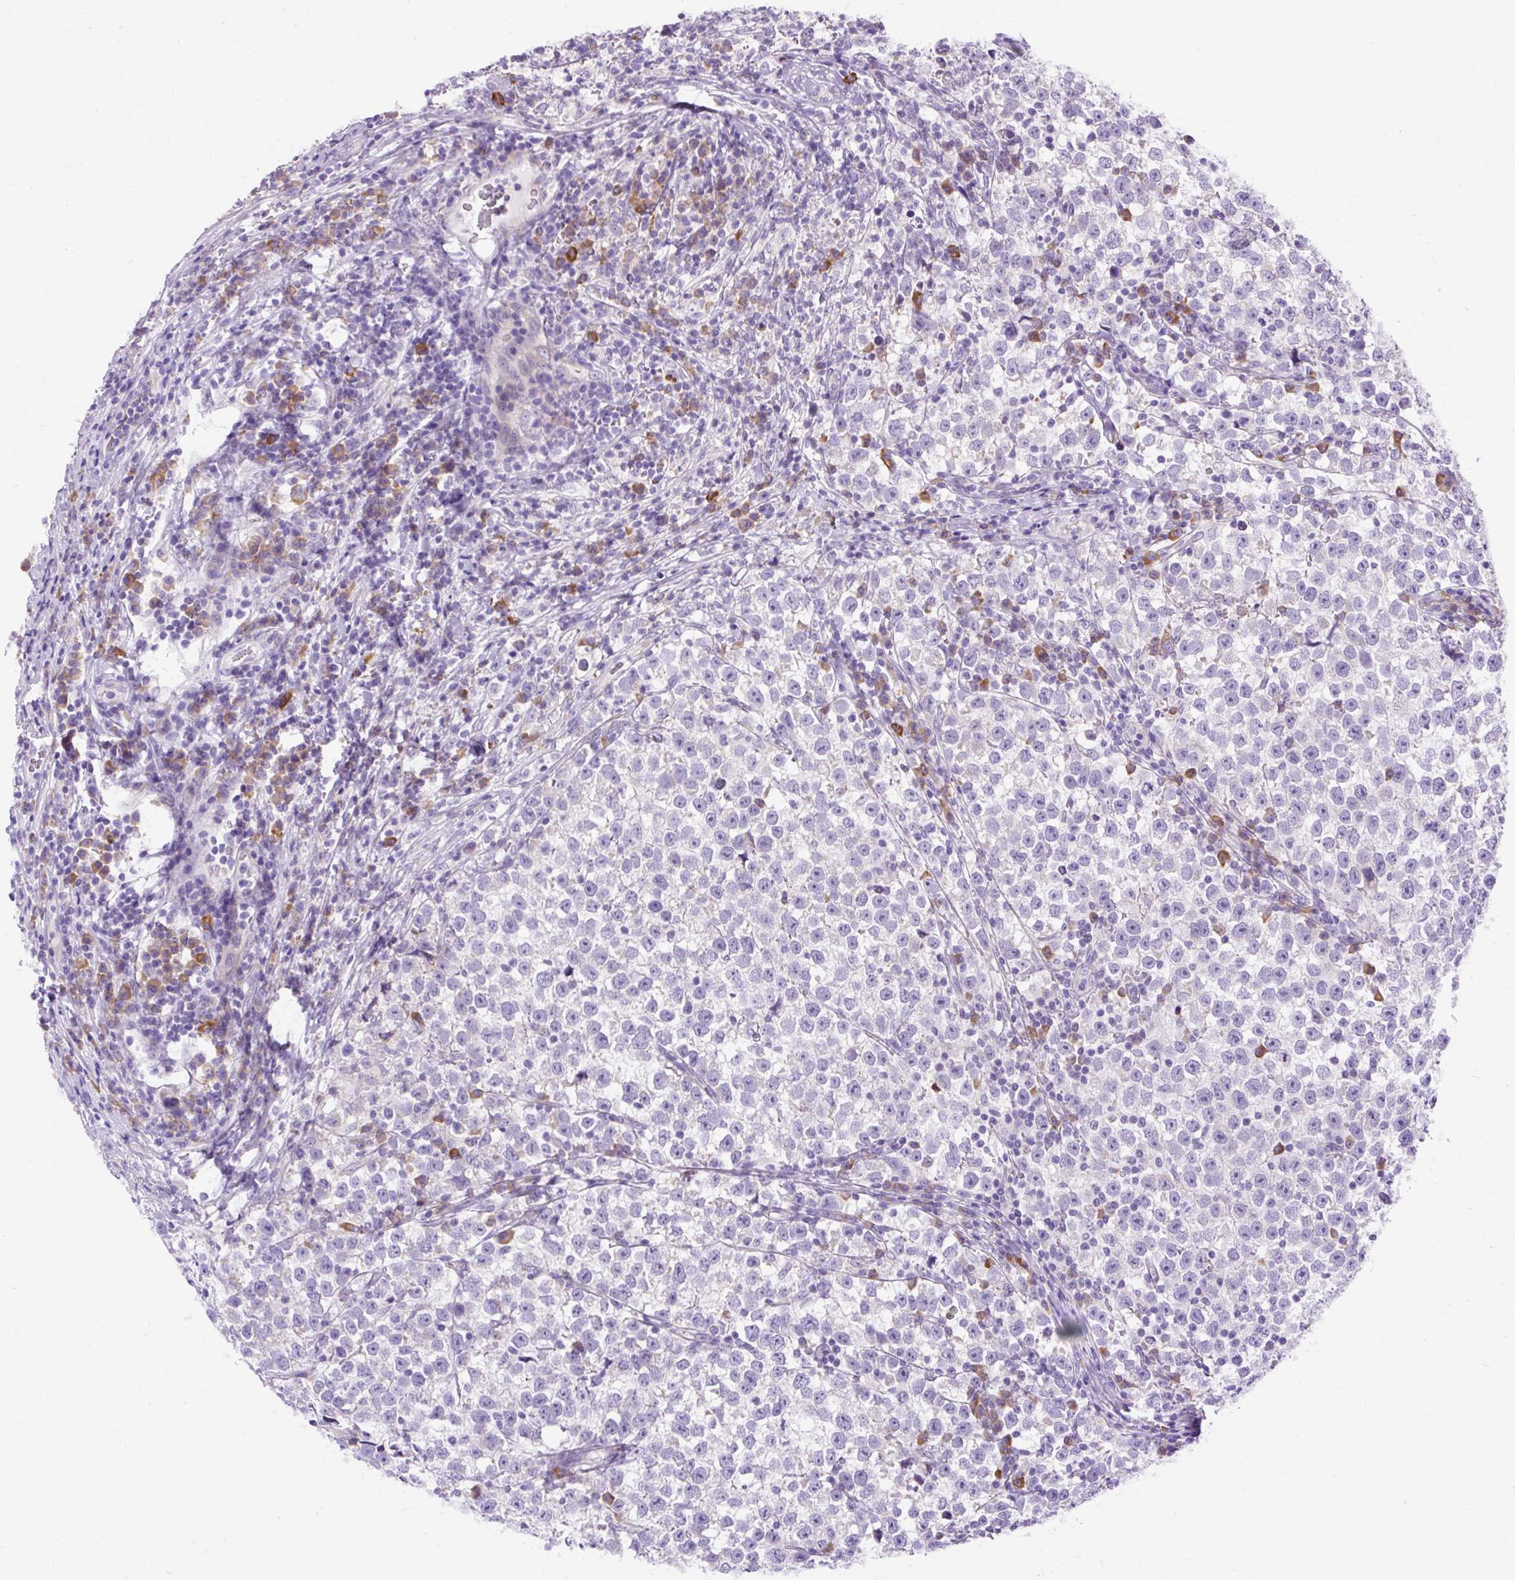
{"staining": {"intensity": "negative", "quantity": "none", "location": "none"}, "tissue": "testis cancer", "cell_type": "Tumor cells", "image_type": "cancer", "snomed": [{"axis": "morphology", "description": "Normal tissue, NOS"}, {"axis": "morphology", "description": "Seminoma, NOS"}, {"axis": "topography", "description": "Testis"}], "caption": "IHC of human testis cancer (seminoma) demonstrates no expression in tumor cells.", "gene": "SYBU", "patient": {"sex": "male", "age": 43}}